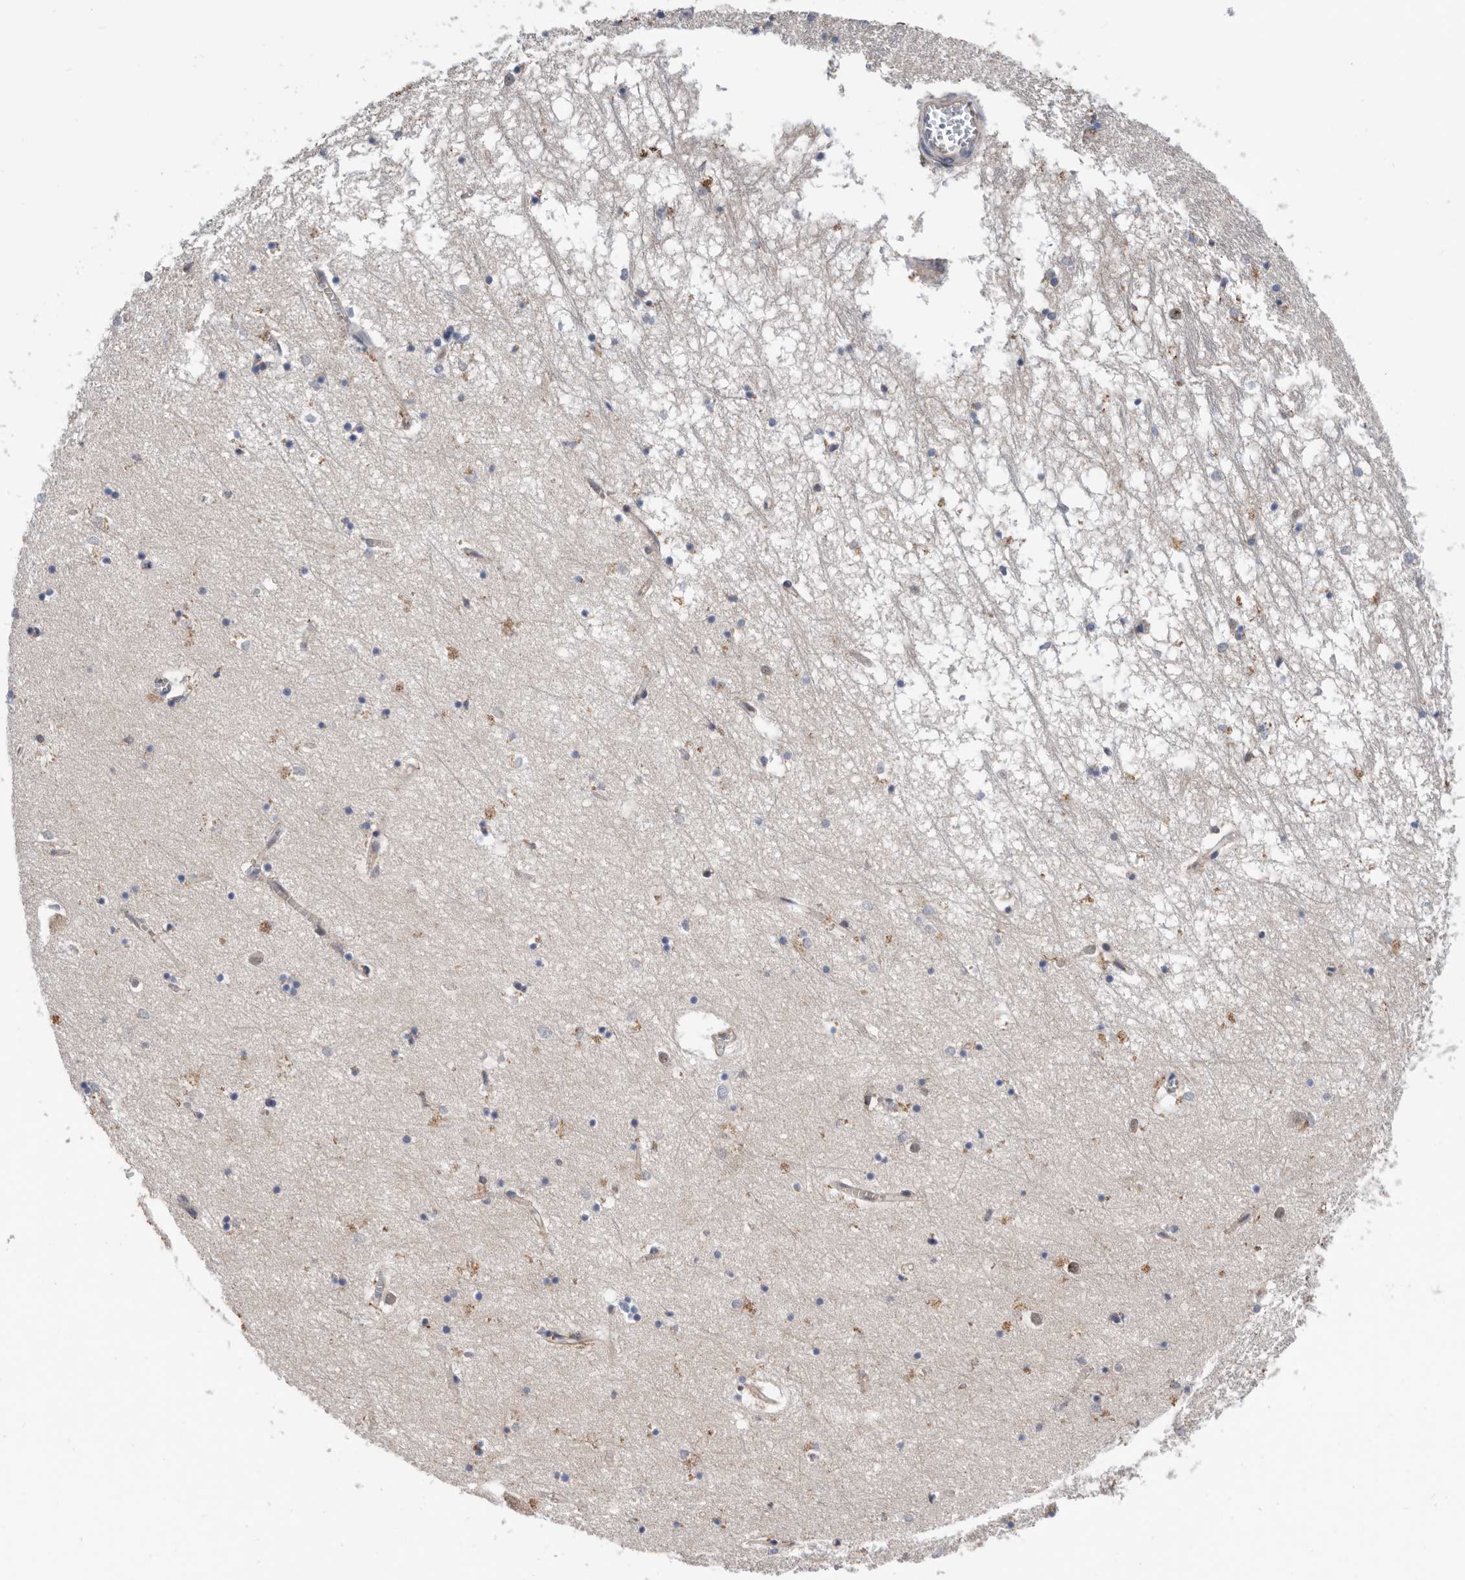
{"staining": {"intensity": "negative", "quantity": "none", "location": "none"}, "tissue": "hippocampus", "cell_type": "Glial cells", "image_type": "normal", "snomed": [{"axis": "morphology", "description": "Normal tissue, NOS"}, {"axis": "topography", "description": "Hippocampus"}], "caption": "Hippocampus stained for a protein using IHC displays no positivity glial cells.", "gene": "ATAD2", "patient": {"sex": "male", "age": 70}}